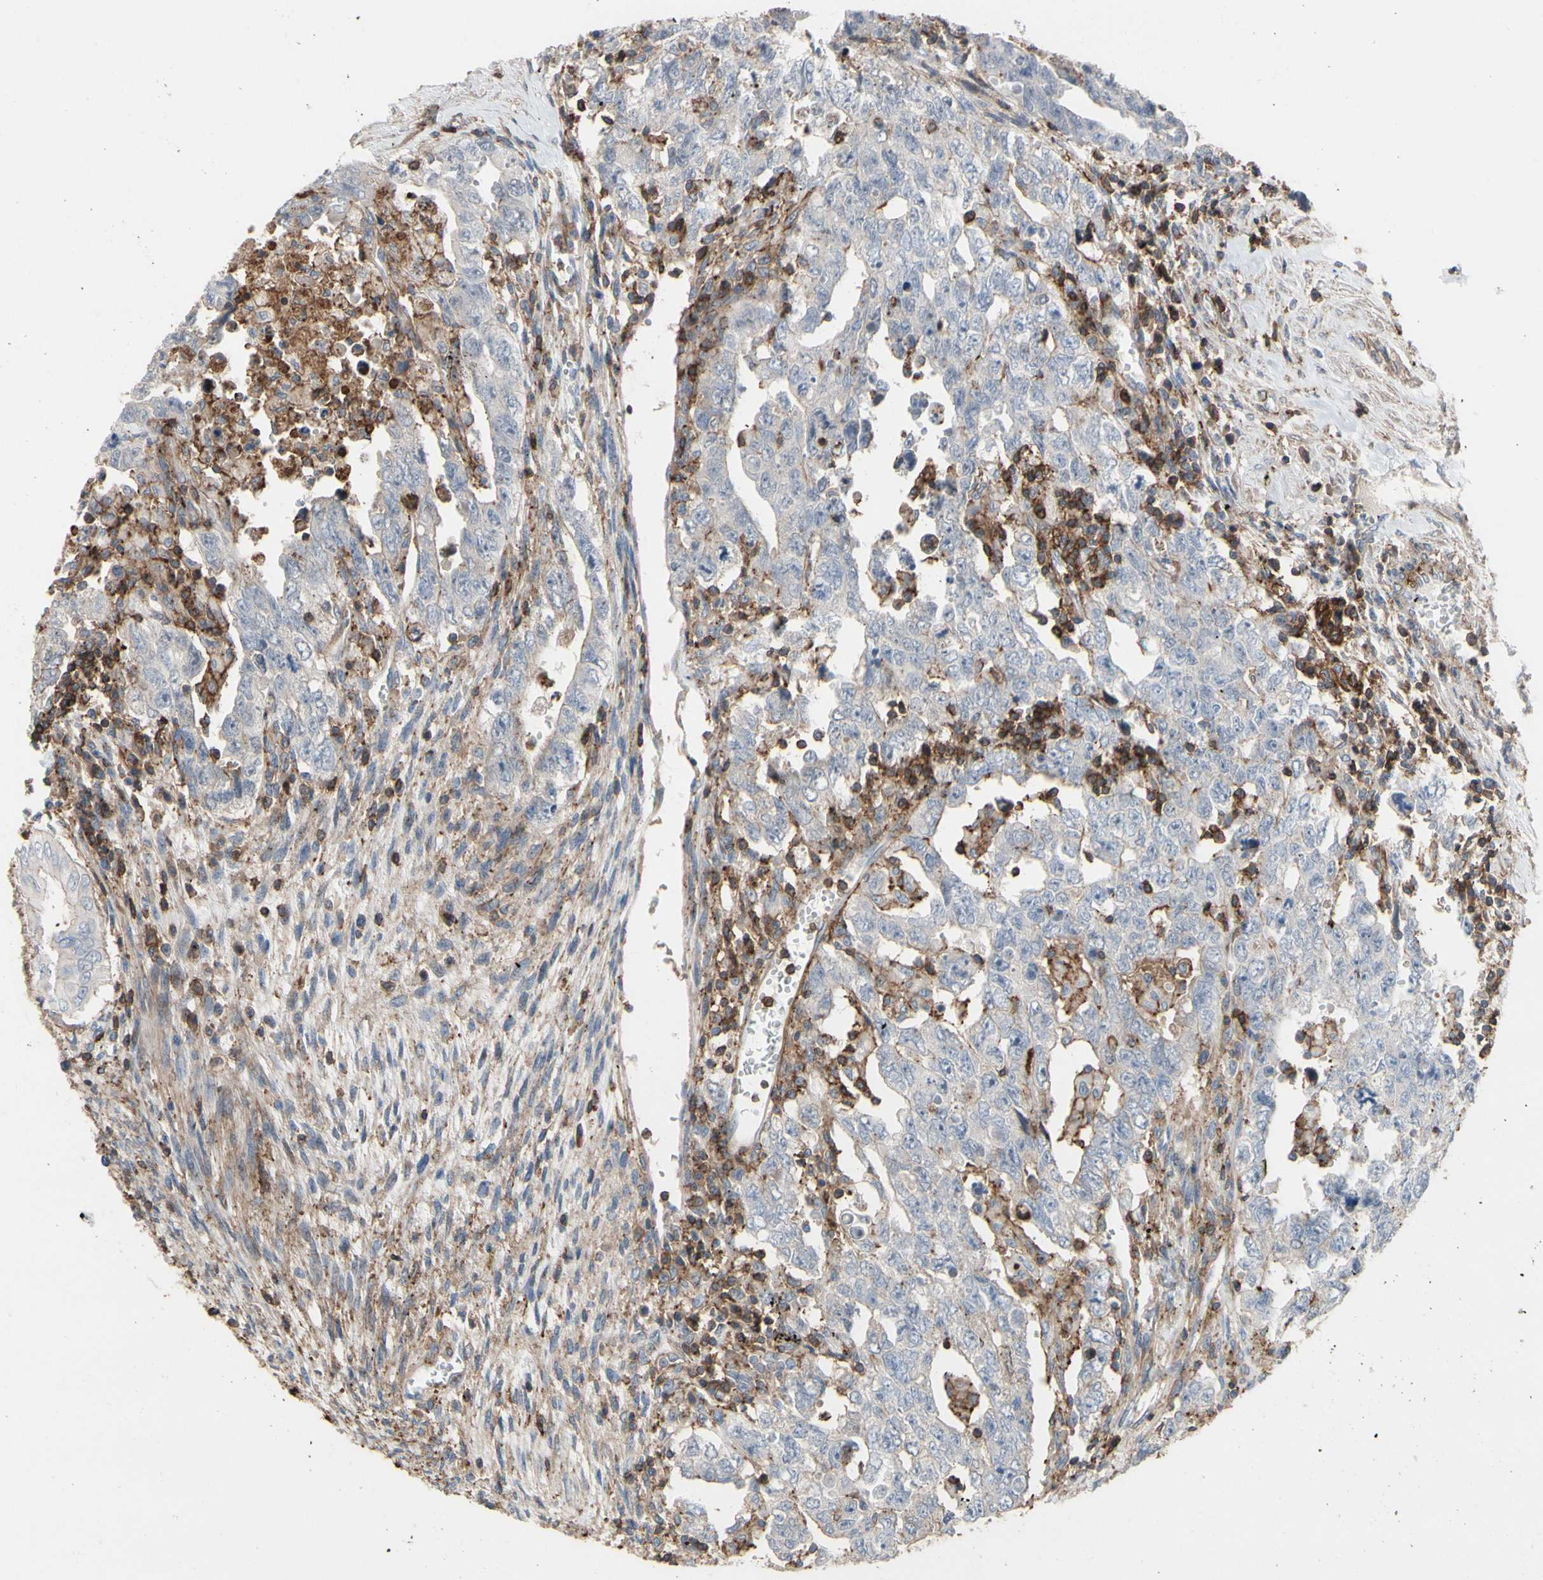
{"staining": {"intensity": "weak", "quantity": "25%-75%", "location": "cytoplasmic/membranous"}, "tissue": "testis cancer", "cell_type": "Tumor cells", "image_type": "cancer", "snomed": [{"axis": "morphology", "description": "Carcinoma, Embryonal, NOS"}, {"axis": "topography", "description": "Testis"}], "caption": "IHC staining of testis embryonal carcinoma, which exhibits low levels of weak cytoplasmic/membranous staining in about 25%-75% of tumor cells indicating weak cytoplasmic/membranous protein staining. The staining was performed using DAB (3,3'-diaminobenzidine) (brown) for protein detection and nuclei were counterstained in hematoxylin (blue).", "gene": "ANXA6", "patient": {"sex": "male", "age": 28}}